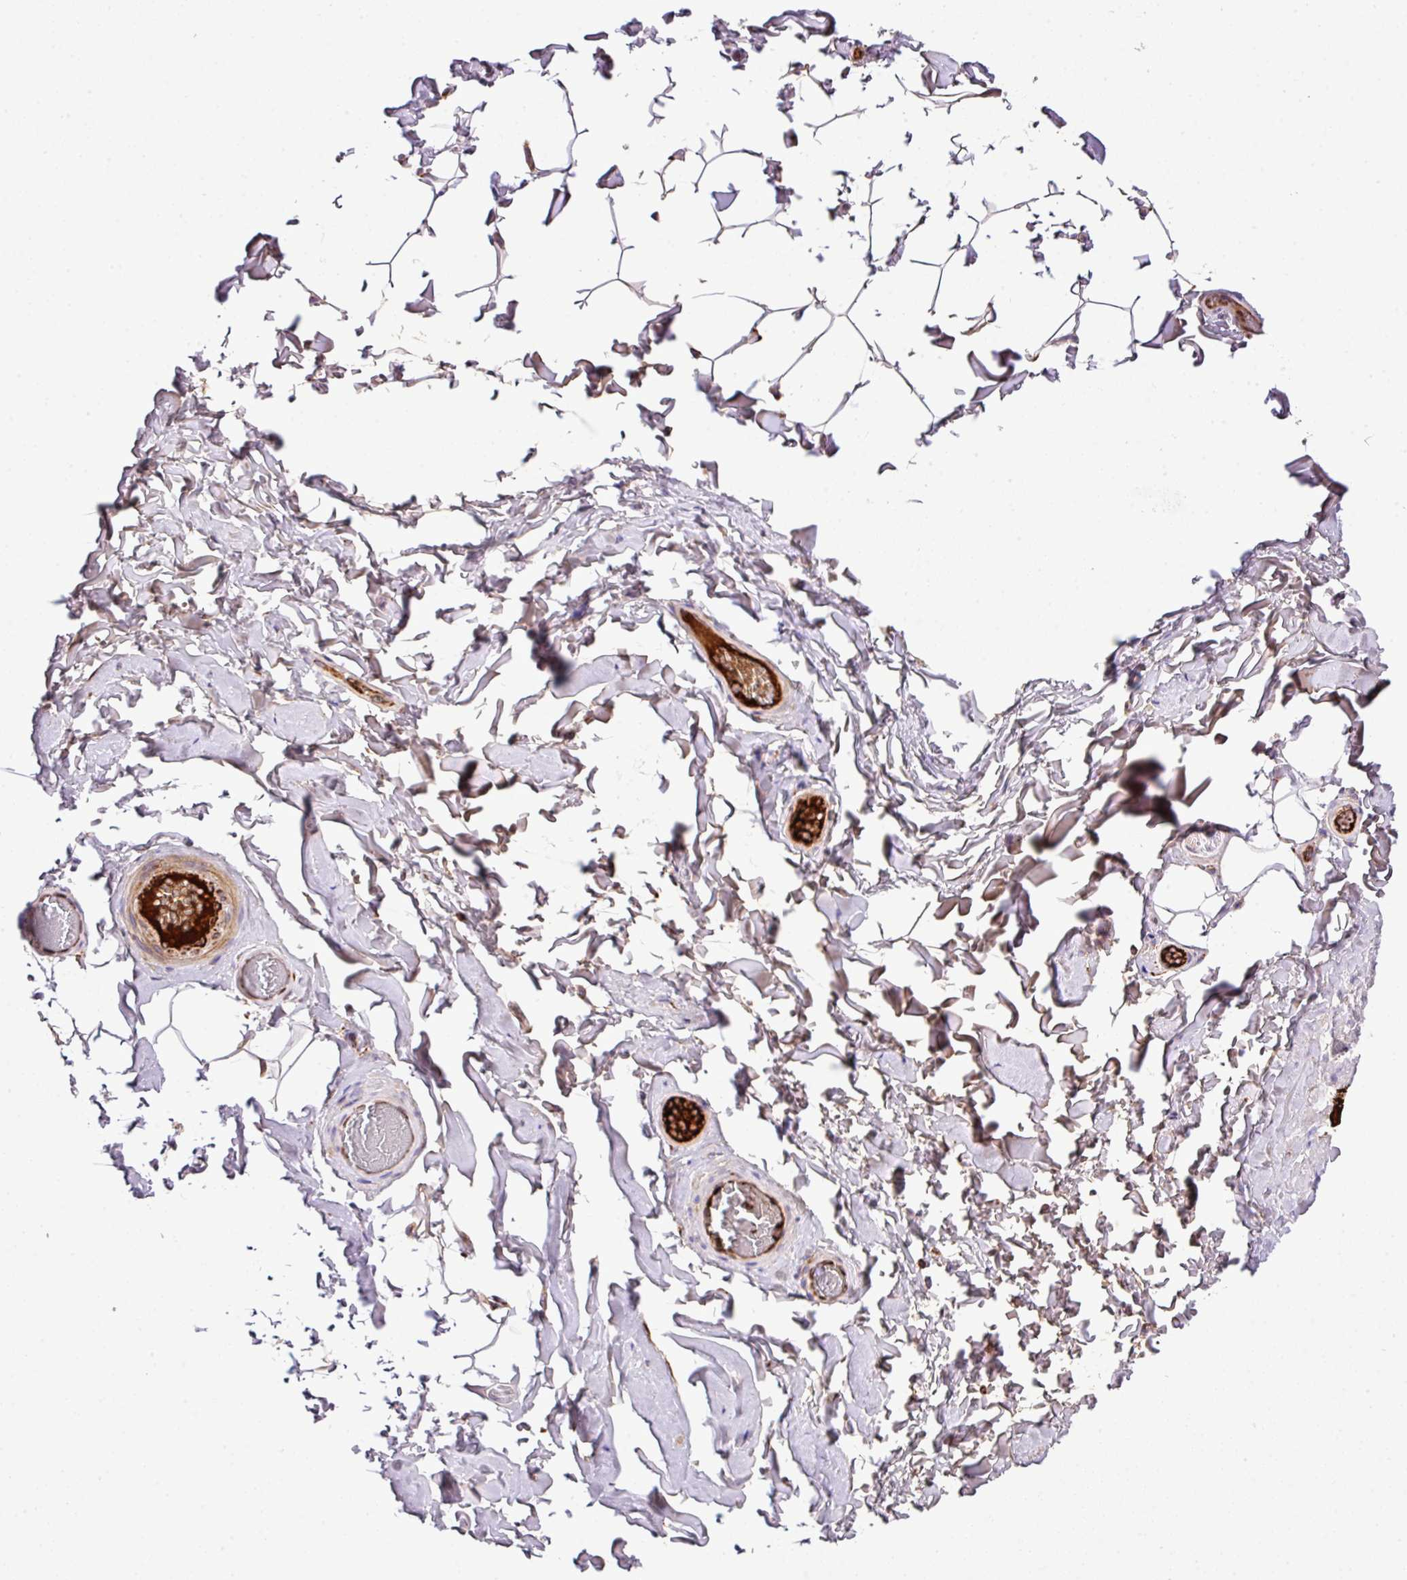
{"staining": {"intensity": "weak", "quantity": ">75%", "location": "cytoplasmic/membranous"}, "tissue": "adipose tissue", "cell_type": "Adipocytes", "image_type": "normal", "snomed": [{"axis": "morphology", "description": "Normal tissue, NOS"}, {"axis": "topography", "description": "Soft tissue"}, {"axis": "topography", "description": "Adipose tissue"}, {"axis": "topography", "description": "Vascular tissue"}, {"axis": "topography", "description": "Peripheral nerve tissue"}], "caption": "The histopathology image demonstrates staining of benign adipose tissue, revealing weak cytoplasmic/membranous protein expression (brown color) within adipocytes.", "gene": "CTXN2", "patient": {"sex": "male", "age": 46}}